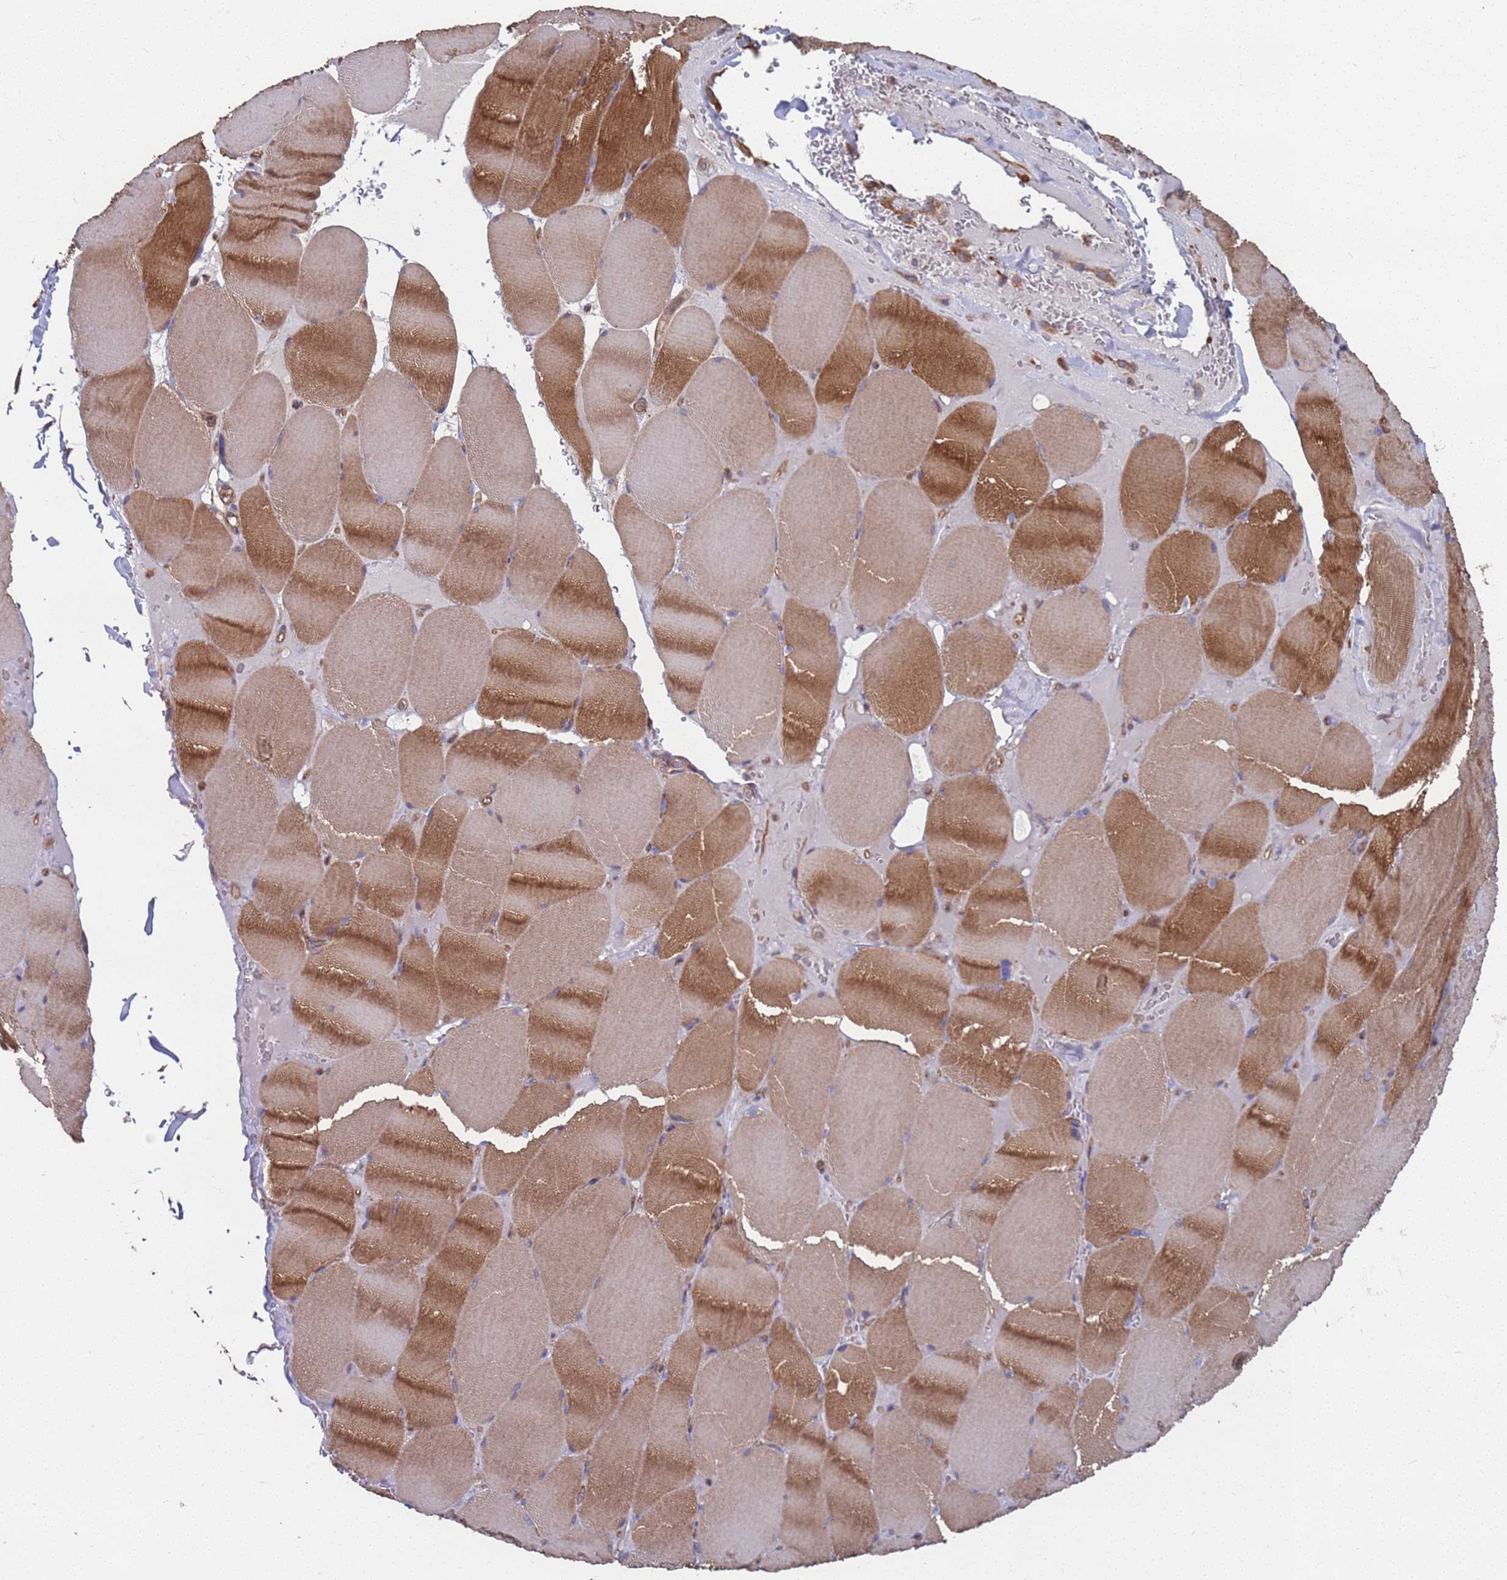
{"staining": {"intensity": "strong", "quantity": "25%-75%", "location": "cytoplasmic/membranous"}, "tissue": "skeletal muscle", "cell_type": "Myocytes", "image_type": "normal", "snomed": [{"axis": "morphology", "description": "Normal tissue, NOS"}, {"axis": "topography", "description": "Skeletal muscle"}, {"axis": "topography", "description": "Head-Neck"}], "caption": "Protein expression analysis of benign human skeletal muscle reveals strong cytoplasmic/membranous staining in about 25%-75% of myocytes.", "gene": "NDUFAF6", "patient": {"sex": "male", "age": 66}}